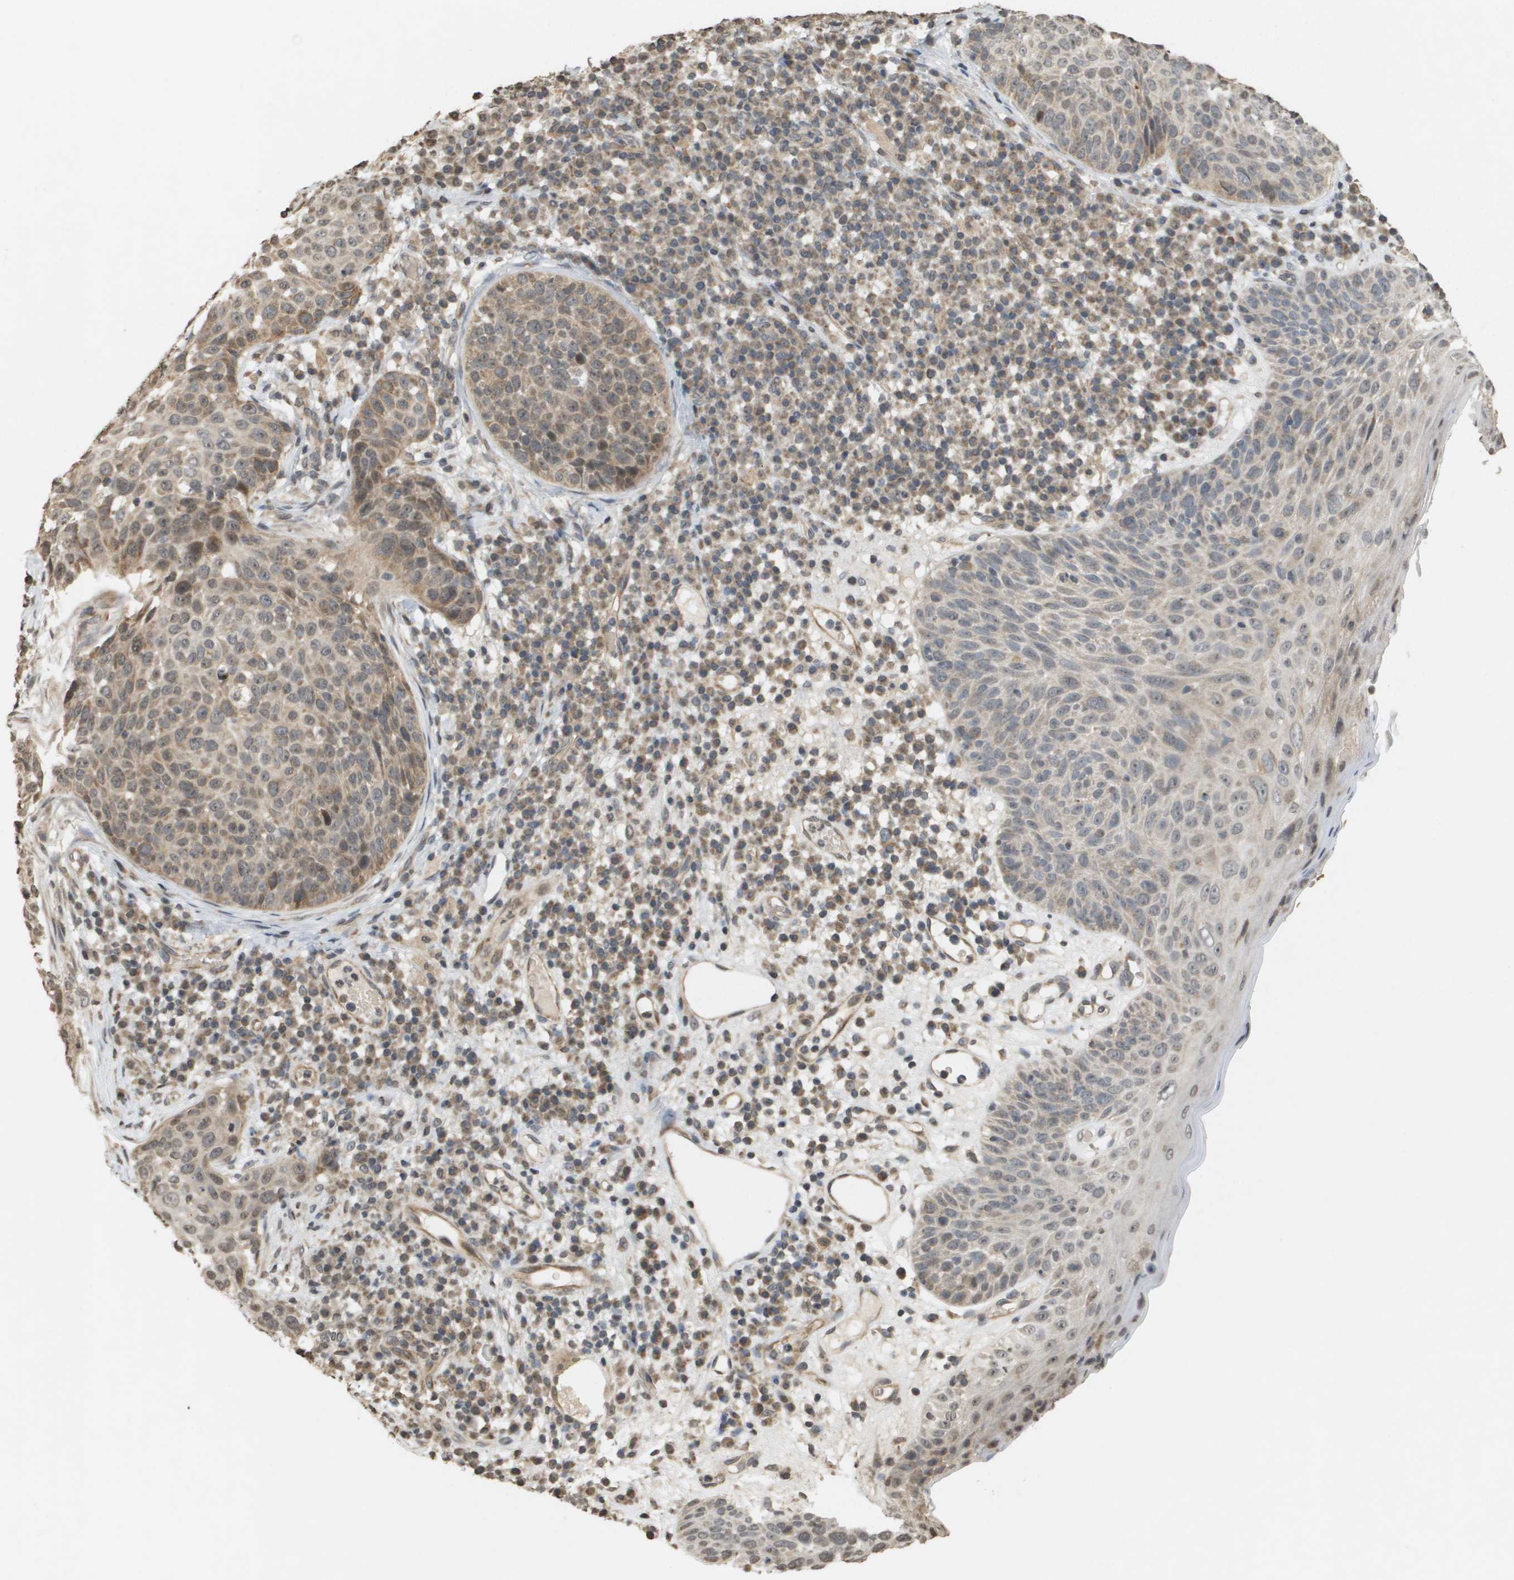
{"staining": {"intensity": "moderate", "quantity": ">75%", "location": "cytoplasmic/membranous"}, "tissue": "skin cancer", "cell_type": "Tumor cells", "image_type": "cancer", "snomed": [{"axis": "morphology", "description": "Squamous cell carcinoma in situ, NOS"}, {"axis": "morphology", "description": "Squamous cell carcinoma, NOS"}, {"axis": "topography", "description": "Skin"}], "caption": "High-power microscopy captured an IHC histopathology image of squamous cell carcinoma in situ (skin), revealing moderate cytoplasmic/membranous staining in approximately >75% of tumor cells. The staining is performed using DAB (3,3'-diaminobenzidine) brown chromogen to label protein expression. The nuclei are counter-stained blue using hematoxylin.", "gene": "RAB21", "patient": {"sex": "male", "age": 93}}